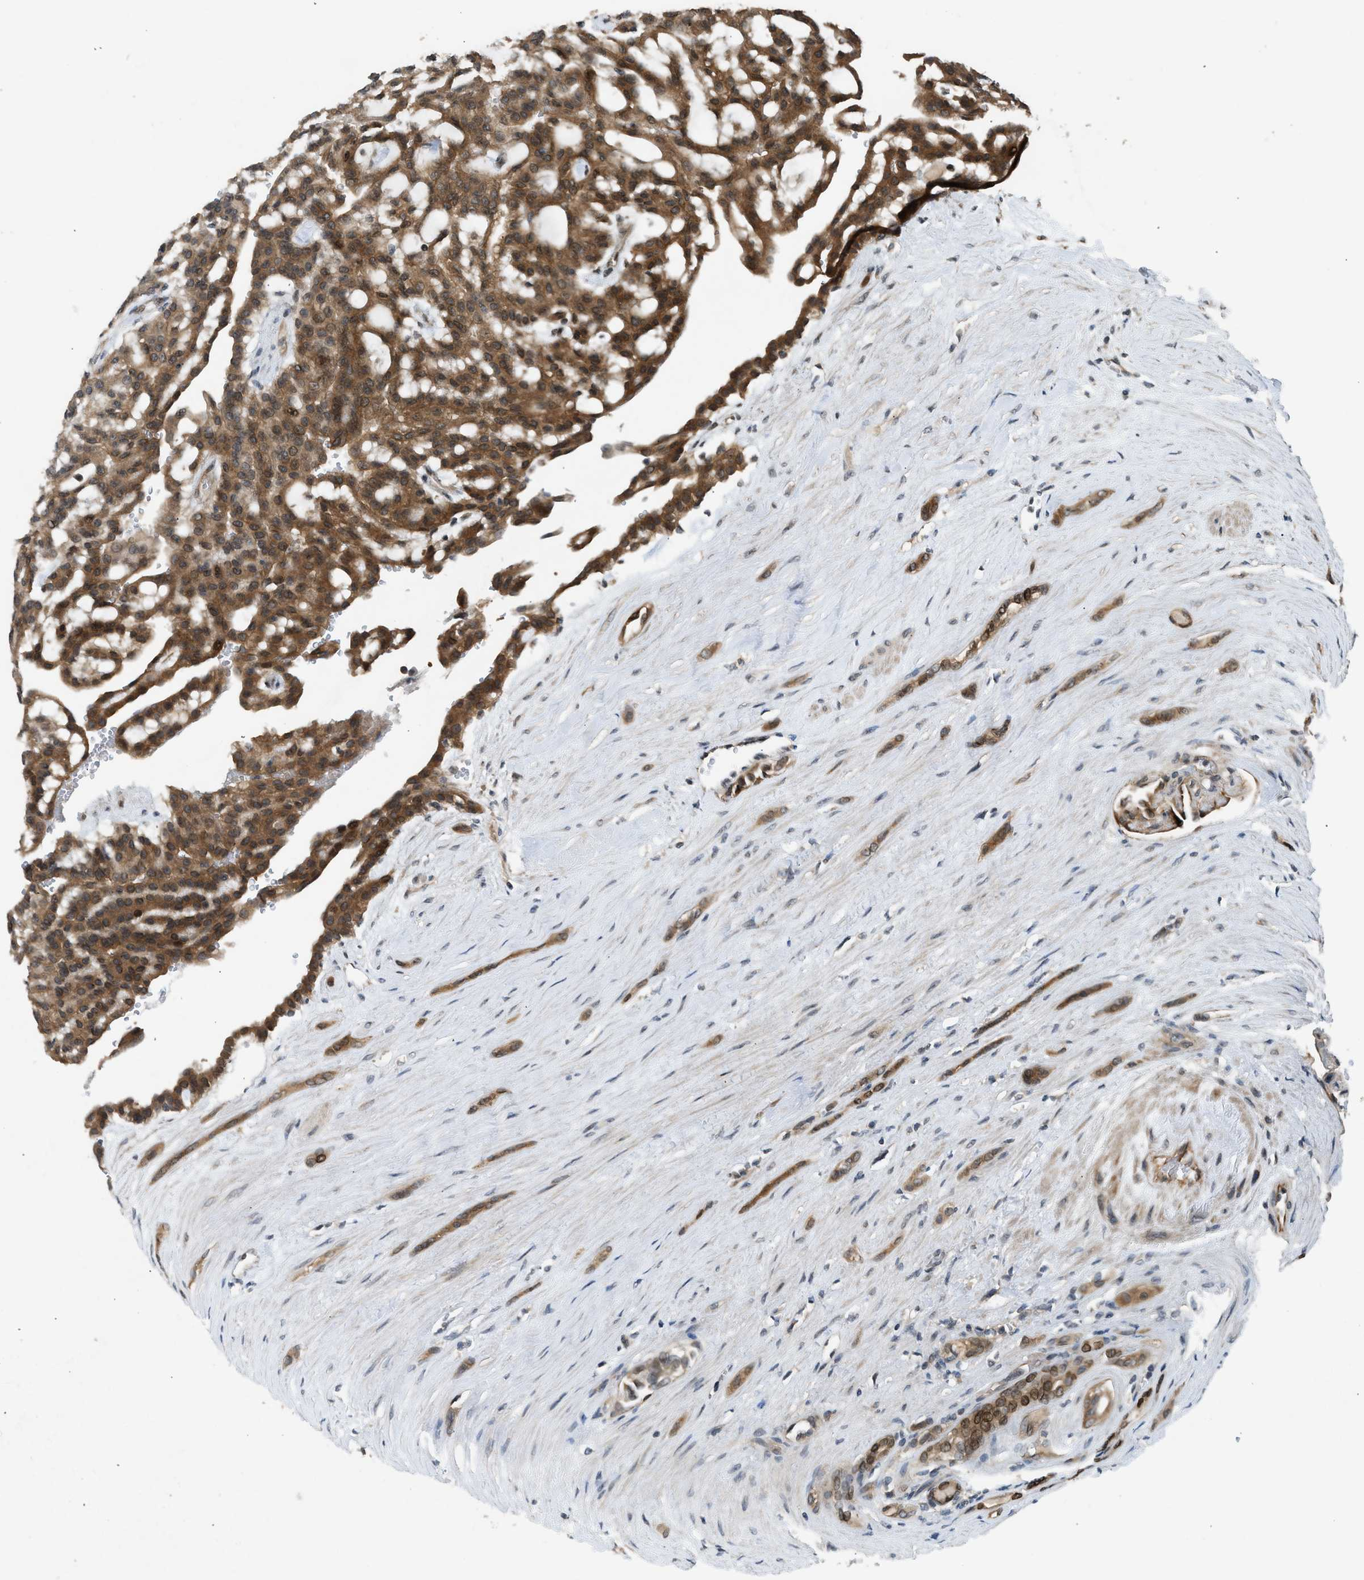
{"staining": {"intensity": "moderate", "quantity": ">75%", "location": "cytoplasmic/membranous,nuclear"}, "tissue": "renal cancer", "cell_type": "Tumor cells", "image_type": "cancer", "snomed": [{"axis": "morphology", "description": "Adenocarcinoma, NOS"}, {"axis": "topography", "description": "Kidney"}], "caption": "Protein analysis of renal cancer tissue demonstrates moderate cytoplasmic/membranous and nuclear positivity in about >75% of tumor cells.", "gene": "TXNL1", "patient": {"sex": "male", "age": 63}}